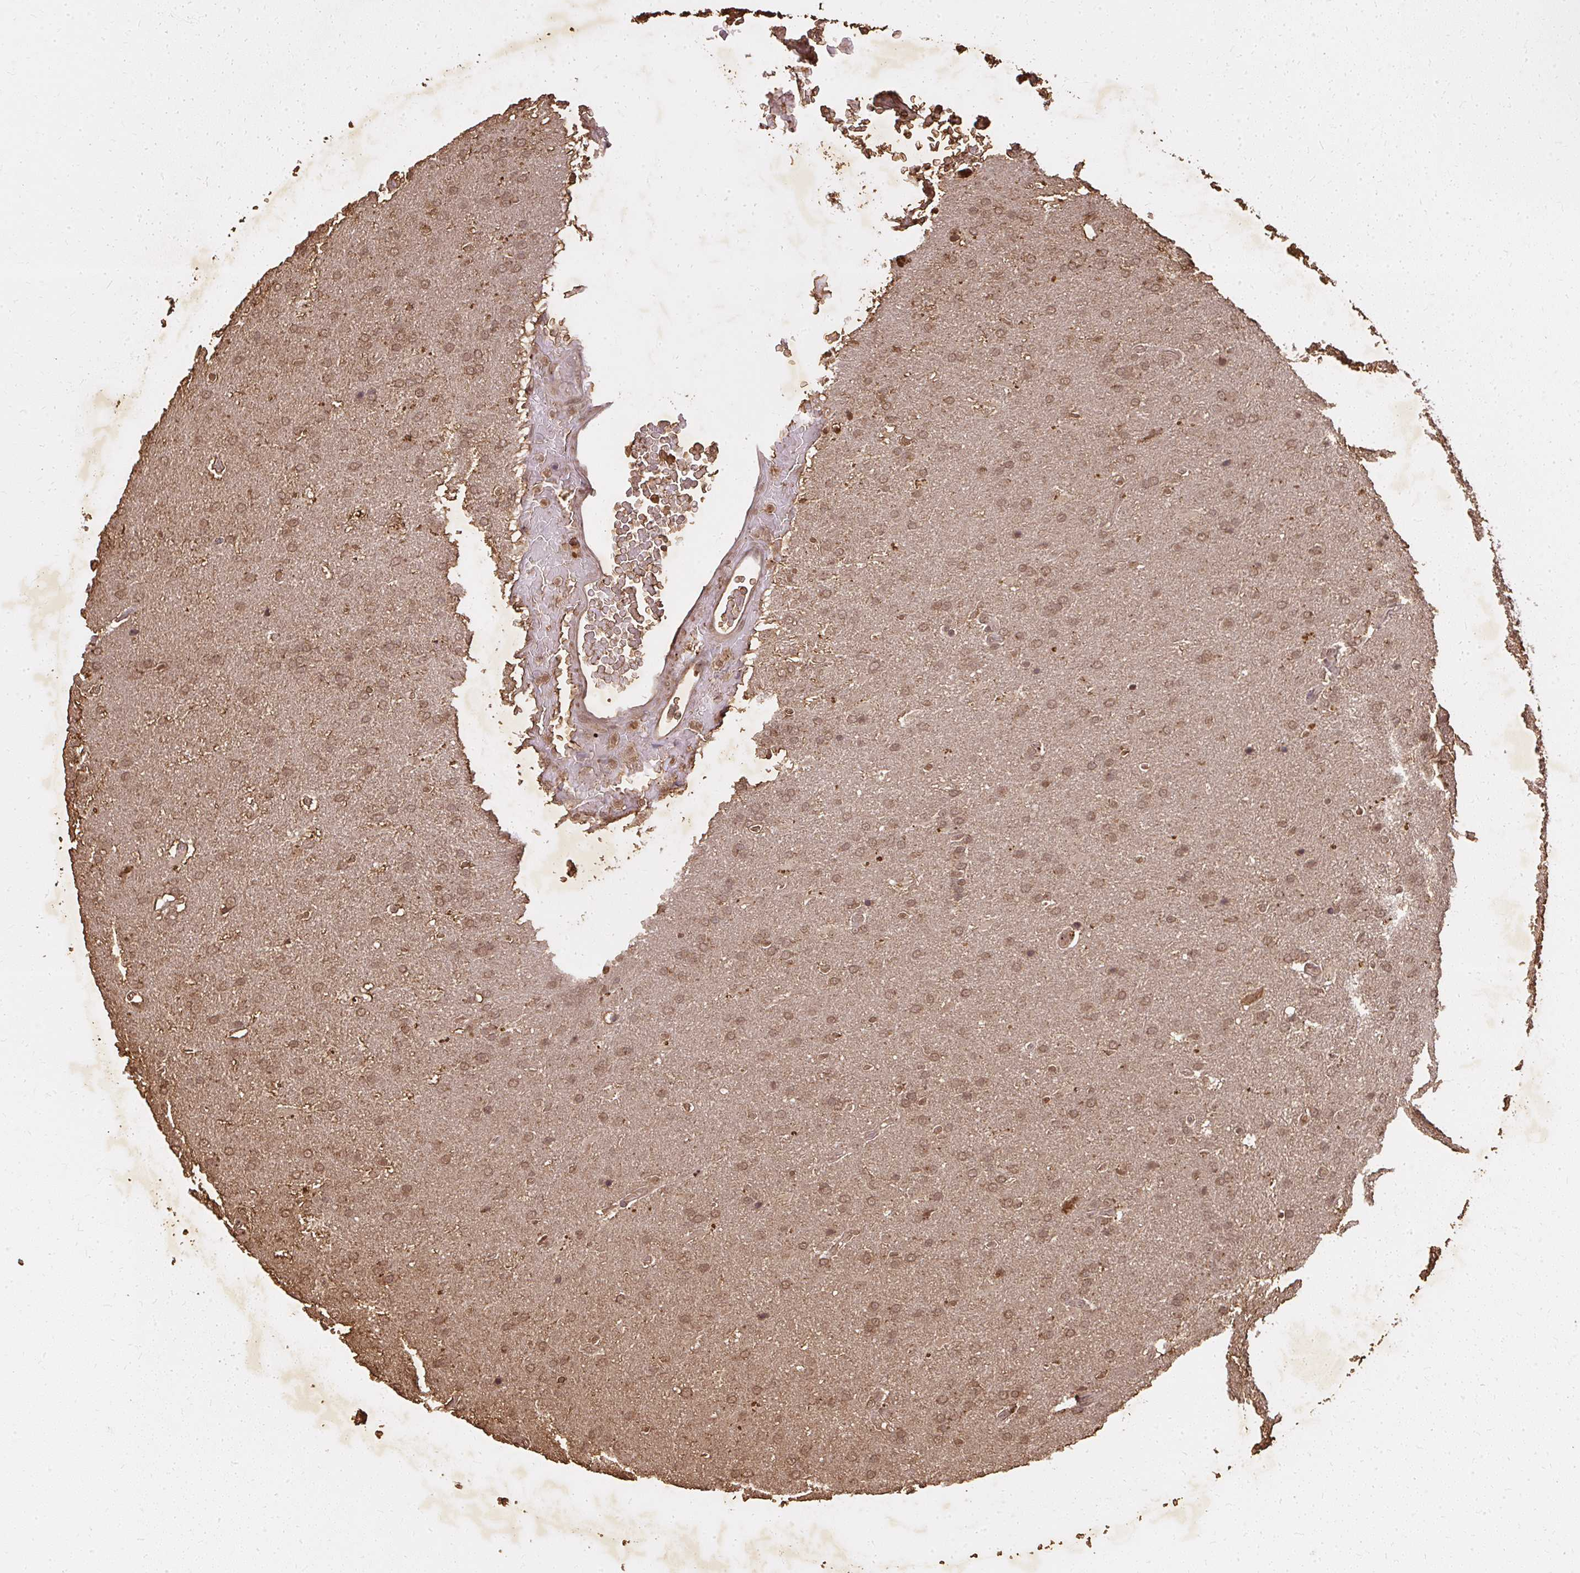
{"staining": {"intensity": "moderate", "quantity": ">75%", "location": "nuclear"}, "tissue": "glioma", "cell_type": "Tumor cells", "image_type": "cancer", "snomed": [{"axis": "morphology", "description": "Glioma, malignant, High grade"}, {"axis": "topography", "description": "Brain"}], "caption": "DAB immunohistochemical staining of malignant high-grade glioma reveals moderate nuclear protein expression in approximately >75% of tumor cells.", "gene": "LARS2", "patient": {"sex": "male", "age": 56}}